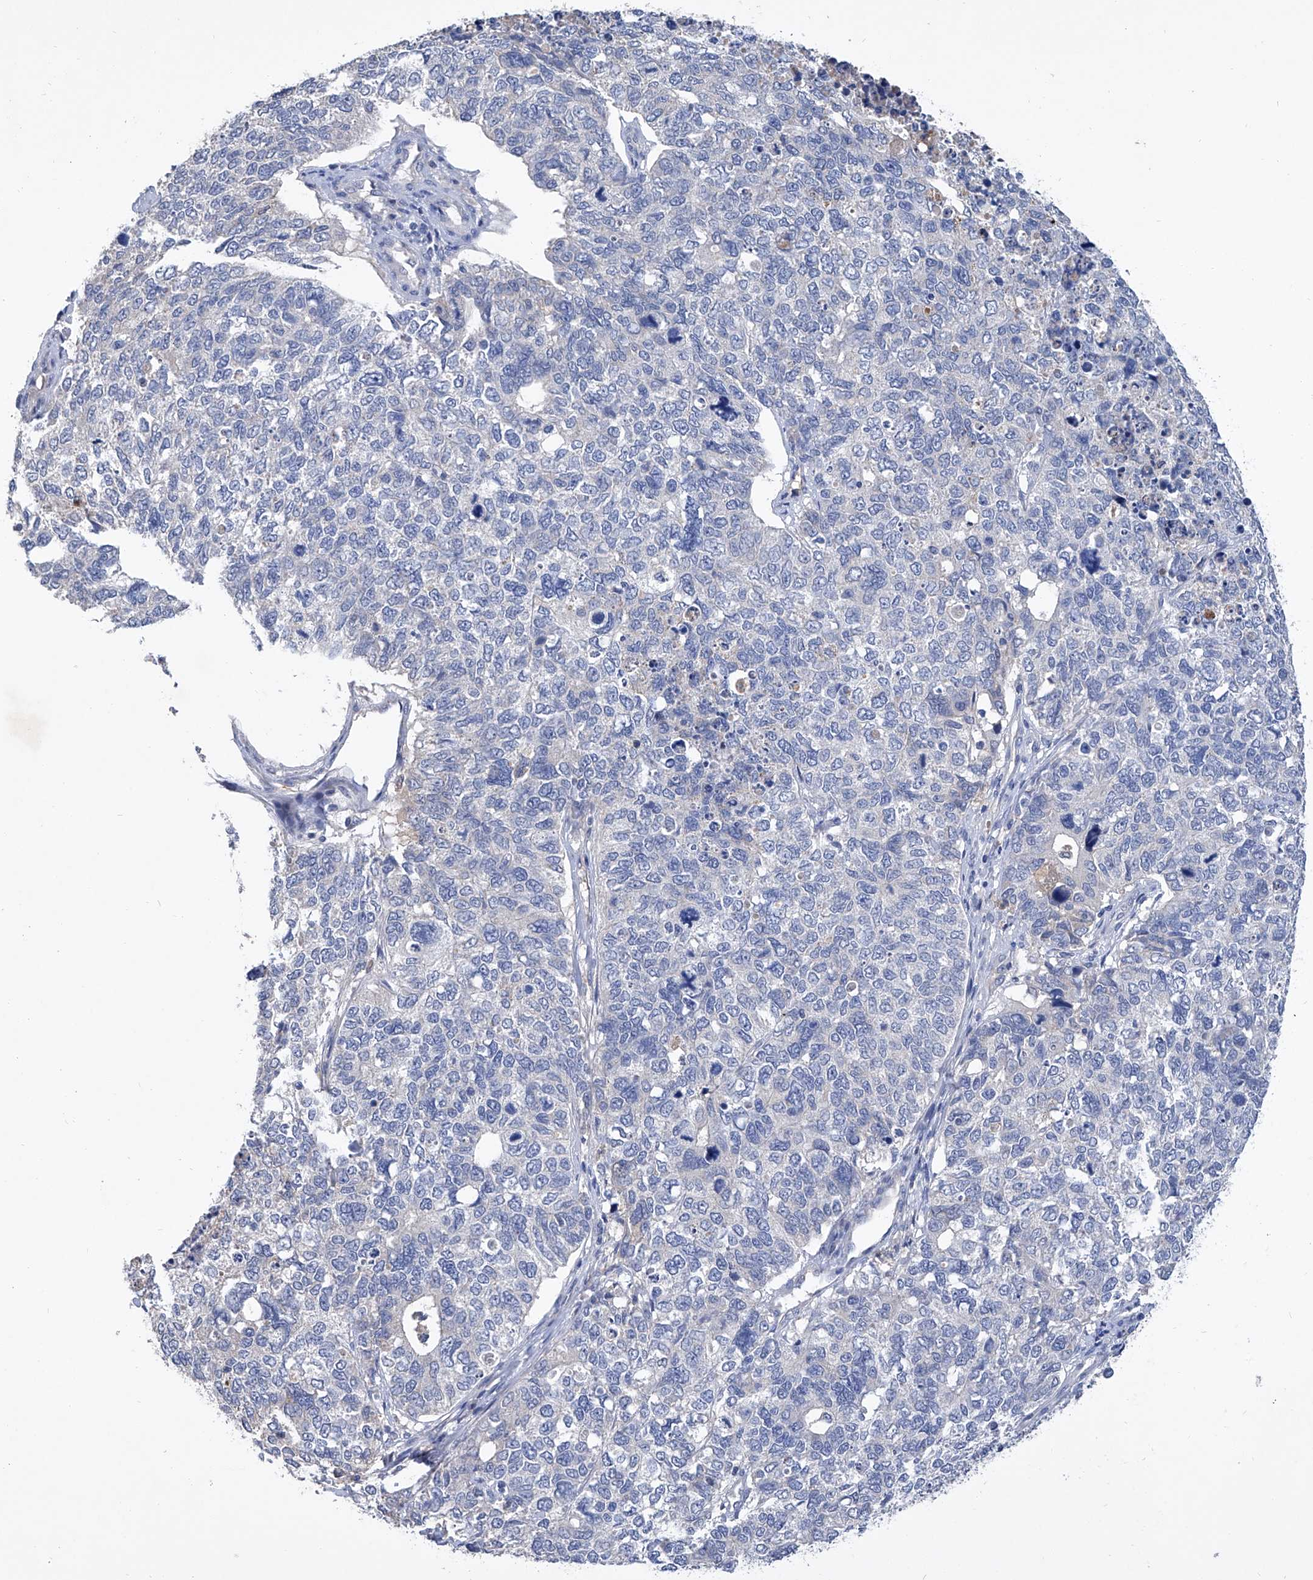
{"staining": {"intensity": "negative", "quantity": "none", "location": "none"}, "tissue": "cervical cancer", "cell_type": "Tumor cells", "image_type": "cancer", "snomed": [{"axis": "morphology", "description": "Squamous cell carcinoma, NOS"}, {"axis": "topography", "description": "Cervix"}], "caption": "Cervical cancer (squamous cell carcinoma) was stained to show a protein in brown. There is no significant staining in tumor cells.", "gene": "GPT", "patient": {"sex": "female", "age": 63}}